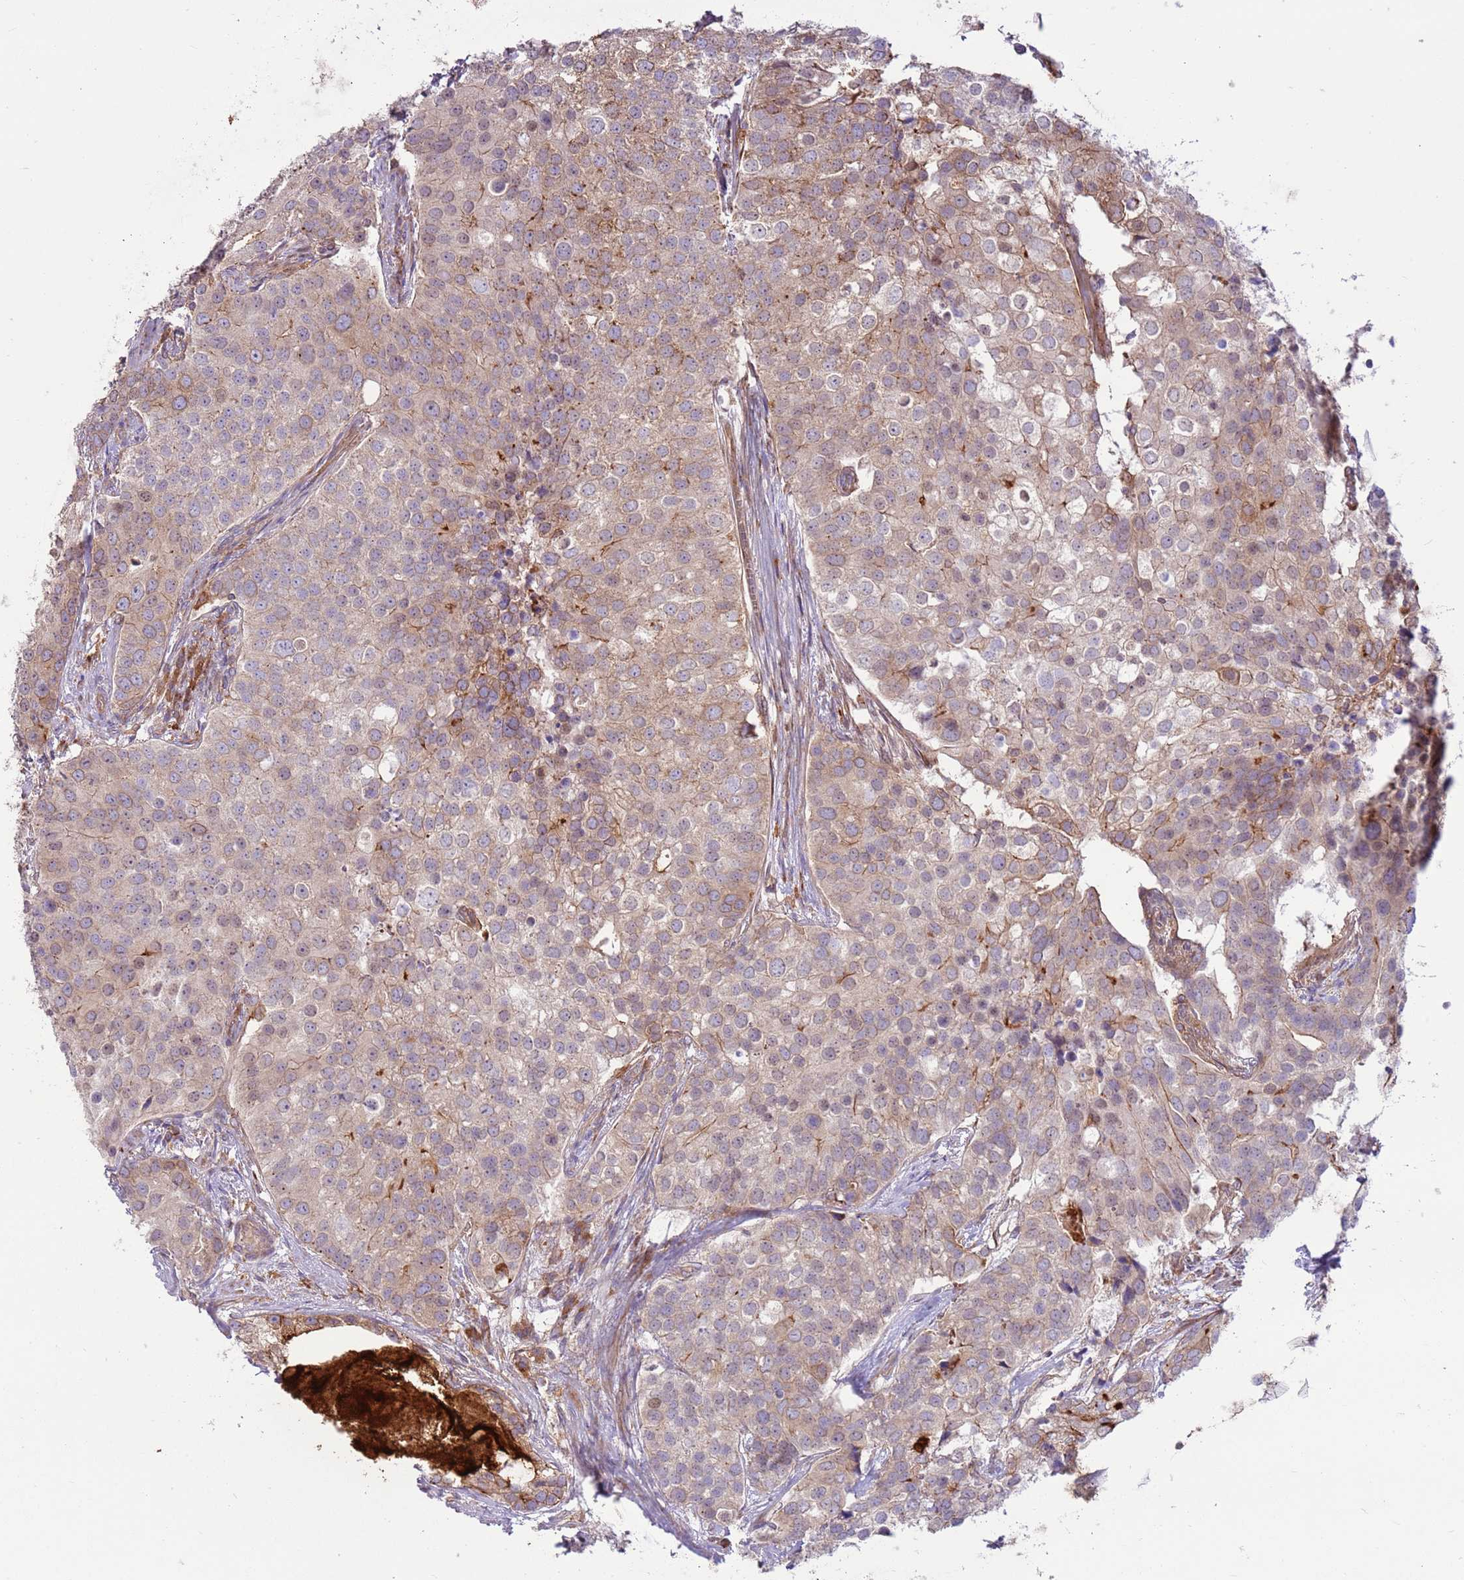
{"staining": {"intensity": "moderate", "quantity": "<25%", "location": "cytoplasmic/membranous"}, "tissue": "prostate cancer", "cell_type": "Tumor cells", "image_type": "cancer", "snomed": [{"axis": "morphology", "description": "Adenocarcinoma, High grade"}, {"axis": "topography", "description": "Prostate"}], "caption": "This histopathology image demonstrates IHC staining of prostate cancer, with low moderate cytoplasmic/membranous positivity in approximately <25% of tumor cells.", "gene": "DDX19B", "patient": {"sex": "male", "age": 62}}